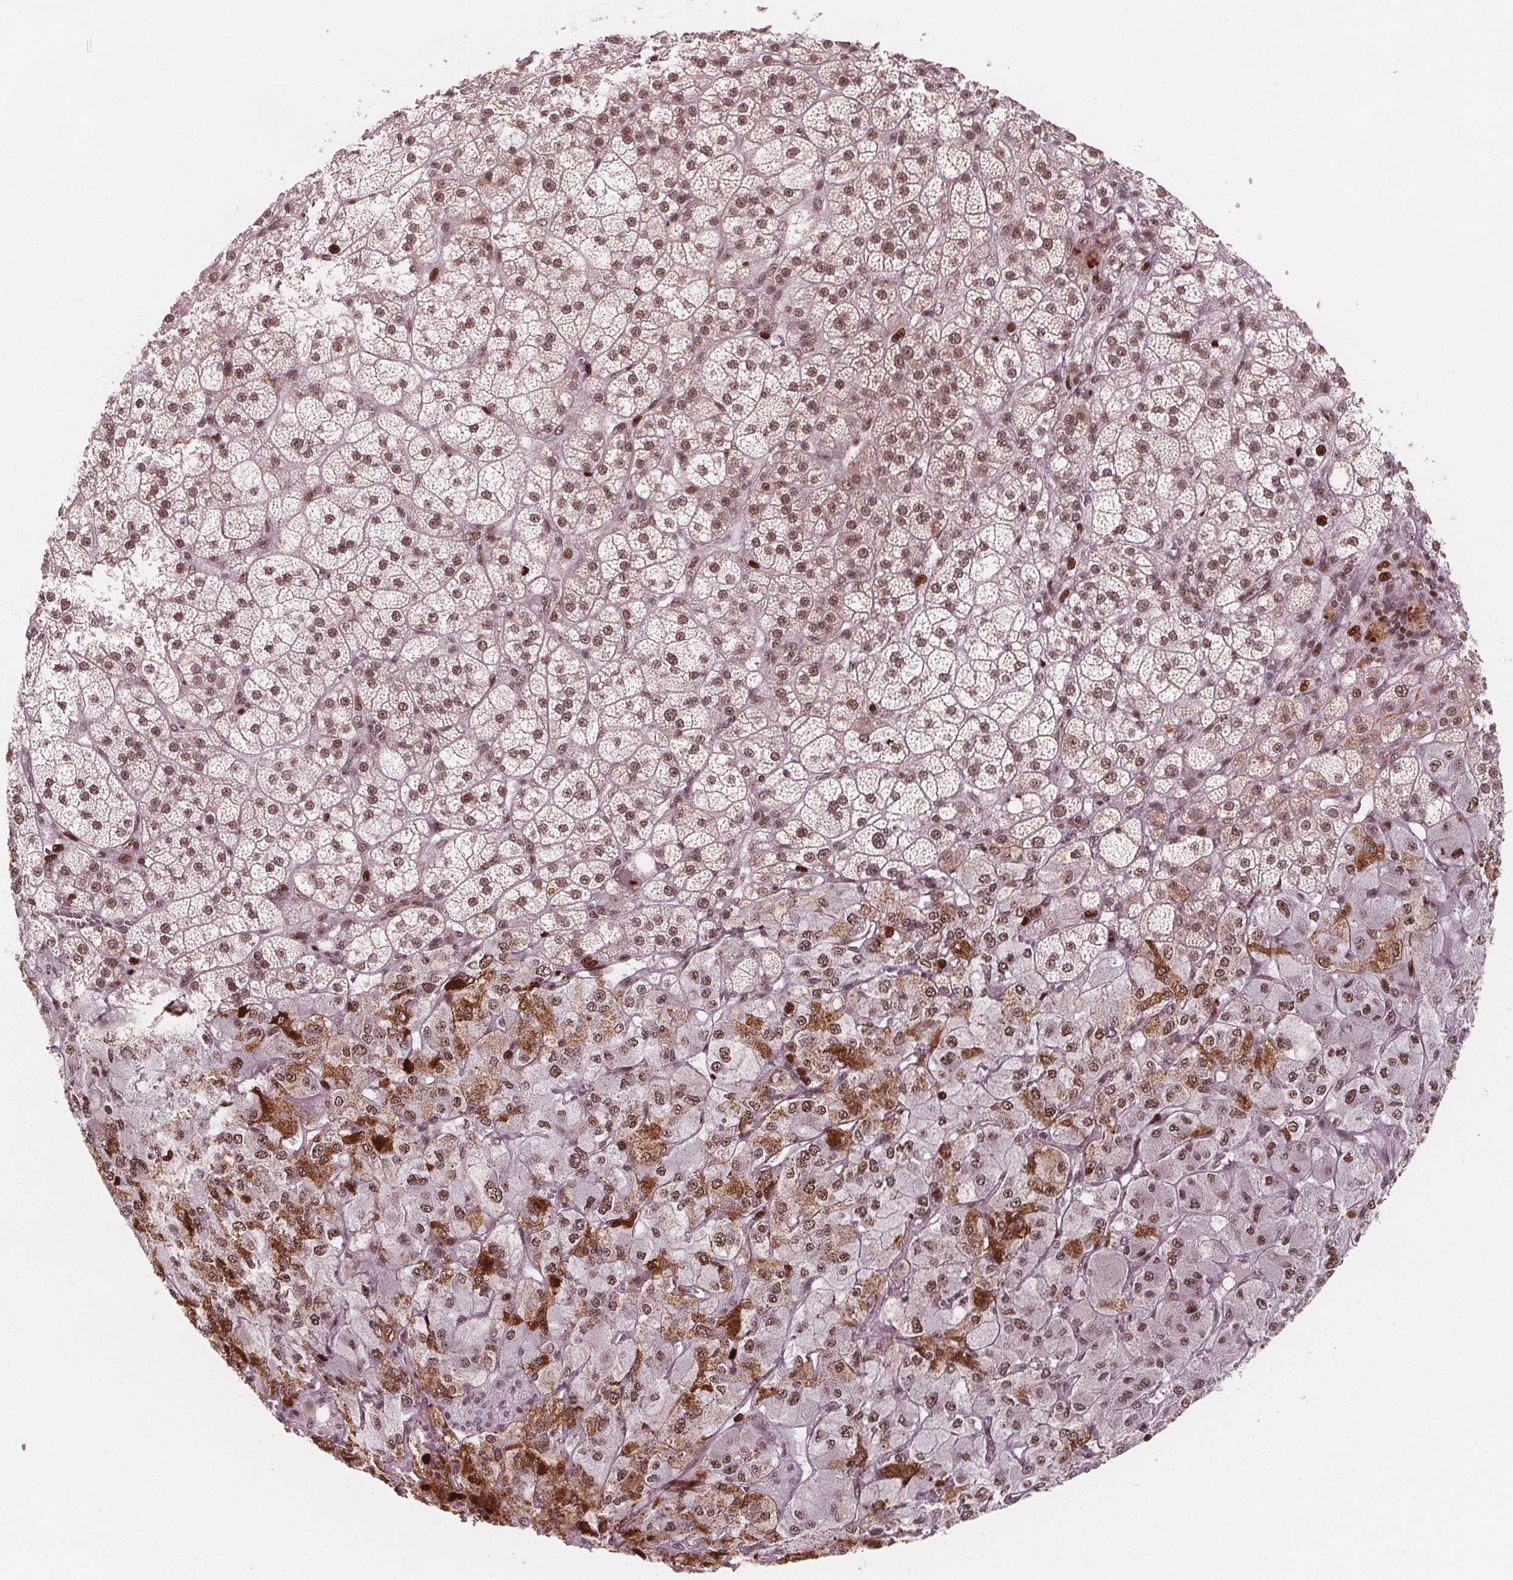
{"staining": {"intensity": "strong", "quantity": ">75%", "location": "cytoplasmic/membranous,nuclear"}, "tissue": "adrenal gland", "cell_type": "Glandular cells", "image_type": "normal", "snomed": [{"axis": "morphology", "description": "Normal tissue, NOS"}, {"axis": "topography", "description": "Adrenal gland"}], "caption": "Glandular cells display strong cytoplasmic/membranous,nuclear staining in about >75% of cells in unremarkable adrenal gland. (DAB (3,3'-diaminobenzidine) IHC, brown staining for protein, blue staining for nuclei).", "gene": "SNRNP35", "patient": {"sex": "female", "age": 60}}